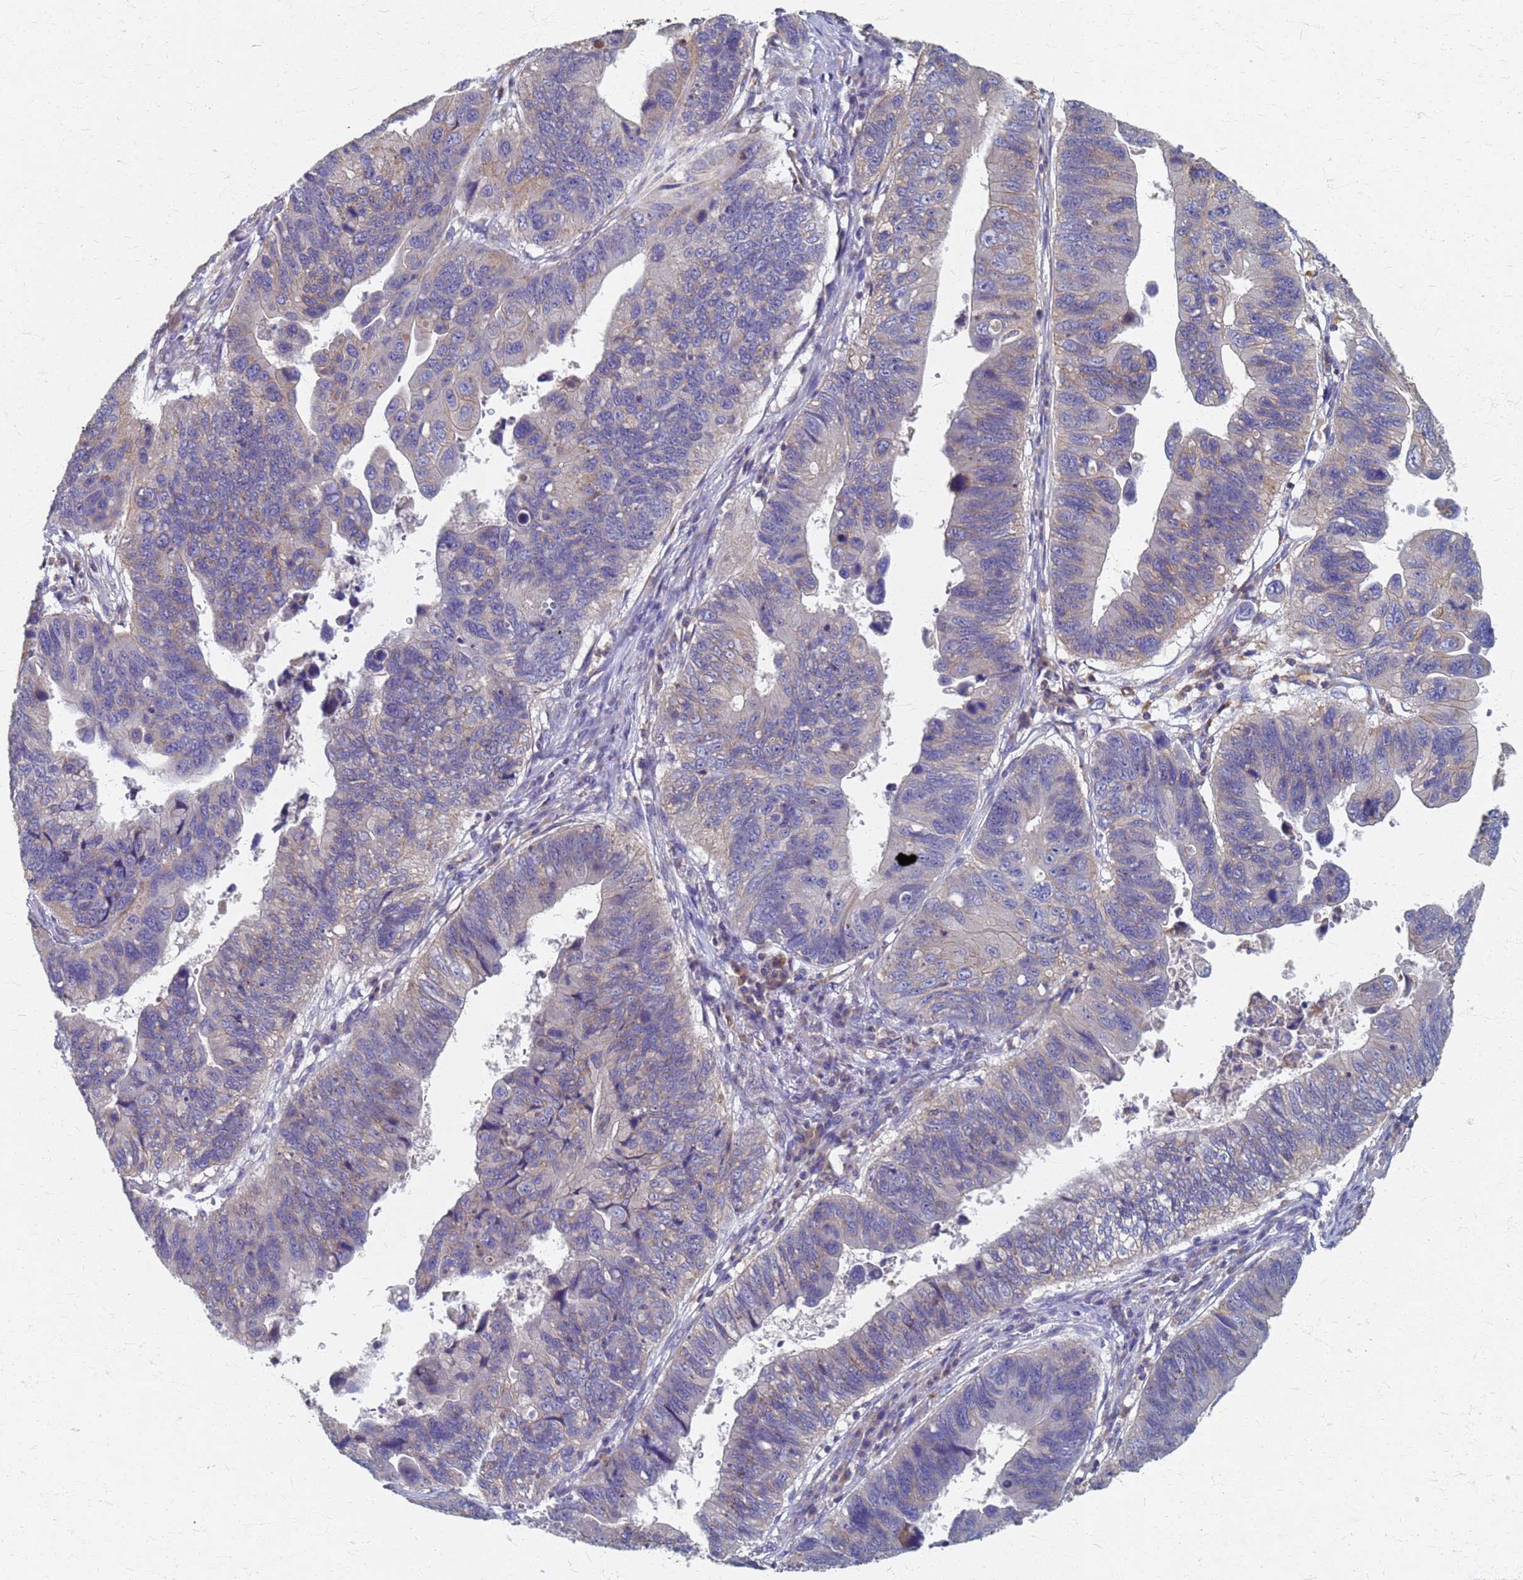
{"staining": {"intensity": "negative", "quantity": "none", "location": "none"}, "tissue": "stomach cancer", "cell_type": "Tumor cells", "image_type": "cancer", "snomed": [{"axis": "morphology", "description": "Adenocarcinoma, NOS"}, {"axis": "topography", "description": "Stomach"}], "caption": "High magnification brightfield microscopy of stomach cancer stained with DAB (3,3'-diaminobenzidine) (brown) and counterstained with hematoxylin (blue): tumor cells show no significant staining.", "gene": "KRCC1", "patient": {"sex": "male", "age": 59}}